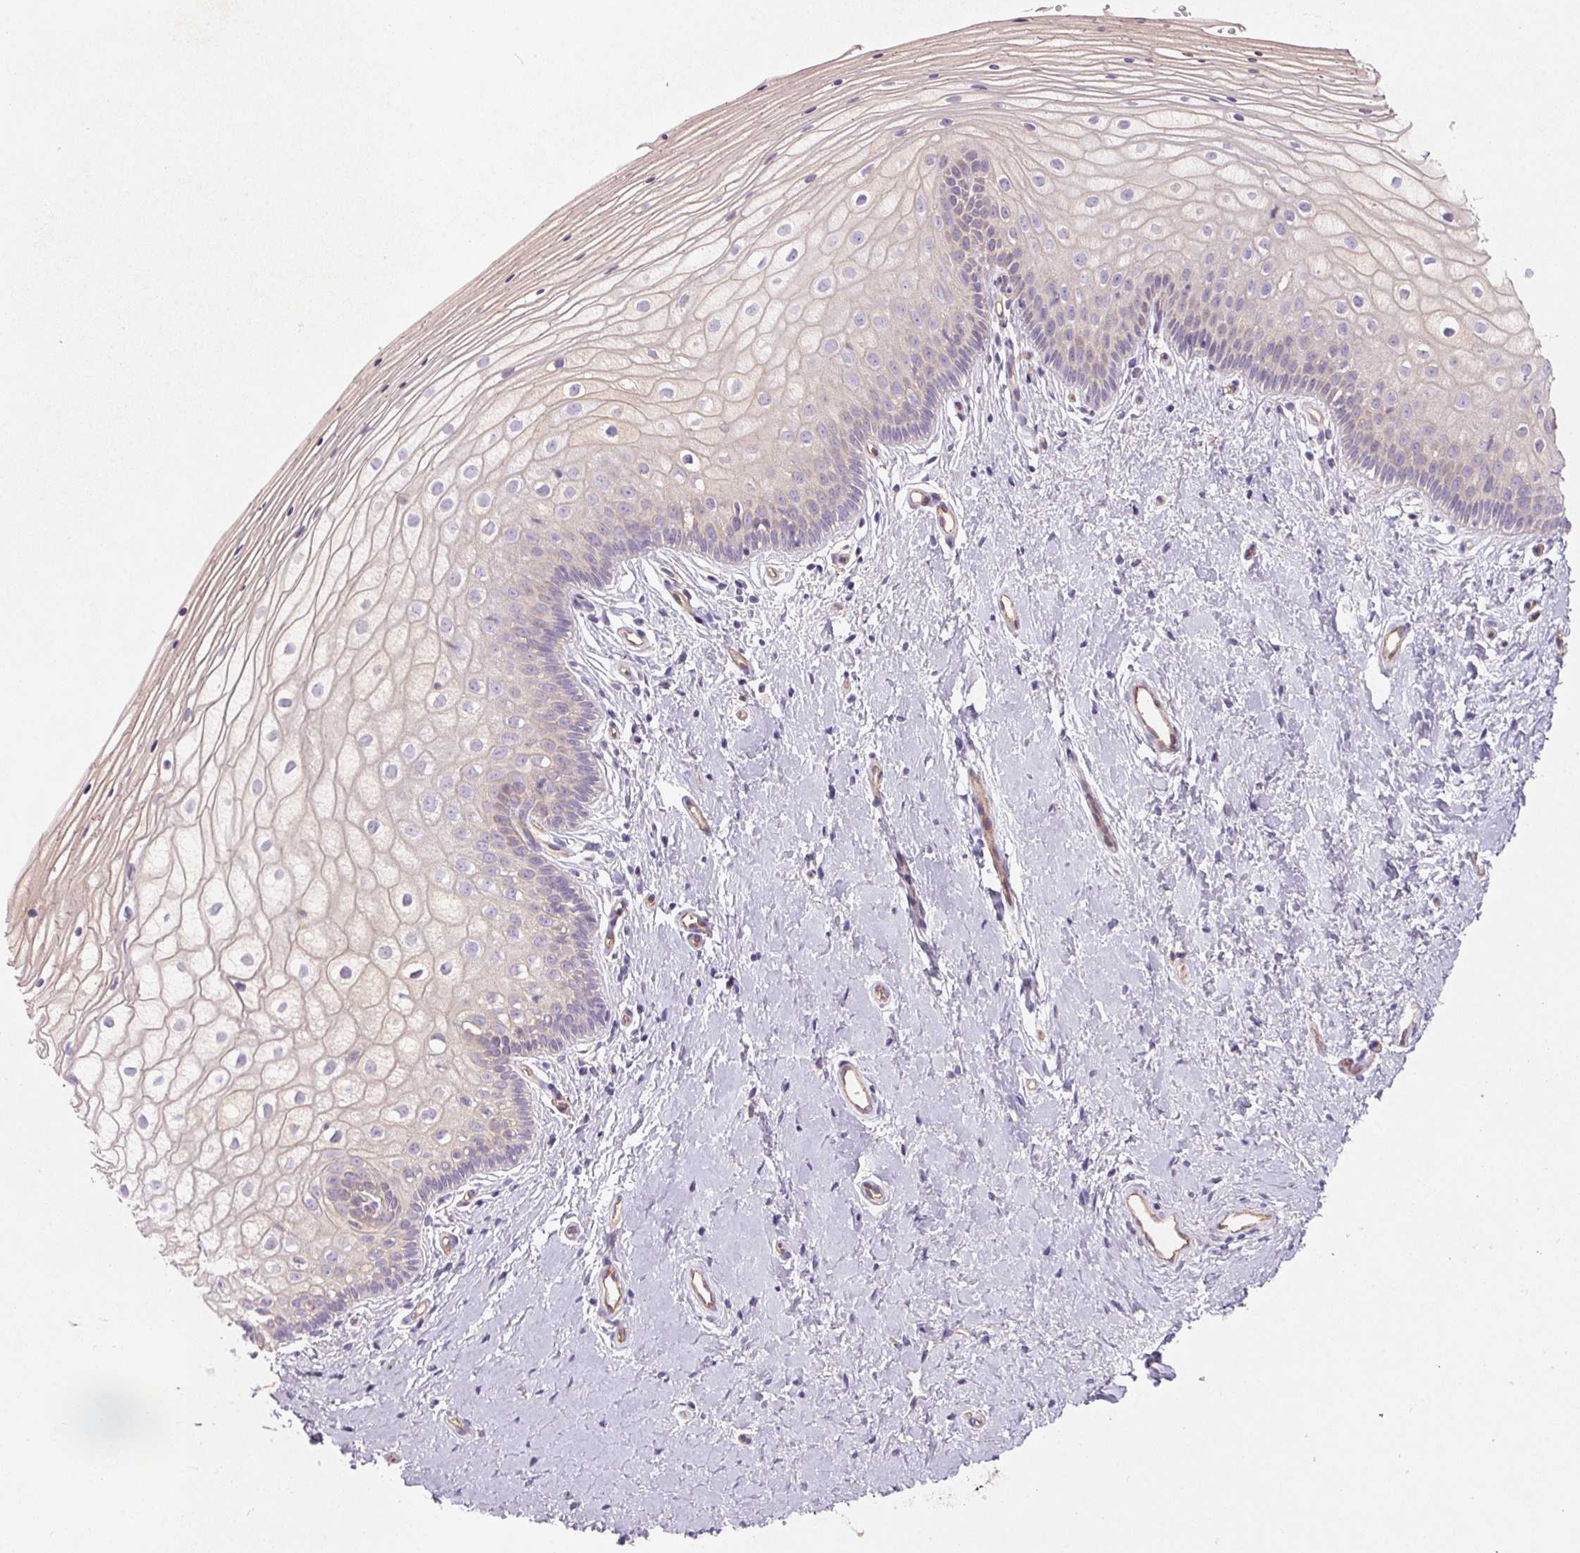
{"staining": {"intensity": "negative", "quantity": "none", "location": "none"}, "tissue": "vagina", "cell_type": "Squamous epithelial cells", "image_type": "normal", "snomed": [{"axis": "morphology", "description": "Normal tissue, NOS"}, {"axis": "topography", "description": "Vagina"}], "caption": "High magnification brightfield microscopy of normal vagina stained with DAB (3,3'-diaminobenzidine) (brown) and counterstained with hematoxylin (blue): squamous epithelial cells show no significant expression. Brightfield microscopy of immunohistochemistry stained with DAB (3,3'-diaminobenzidine) (brown) and hematoxylin (blue), captured at high magnification.", "gene": "APOC4", "patient": {"sex": "female", "age": 39}}